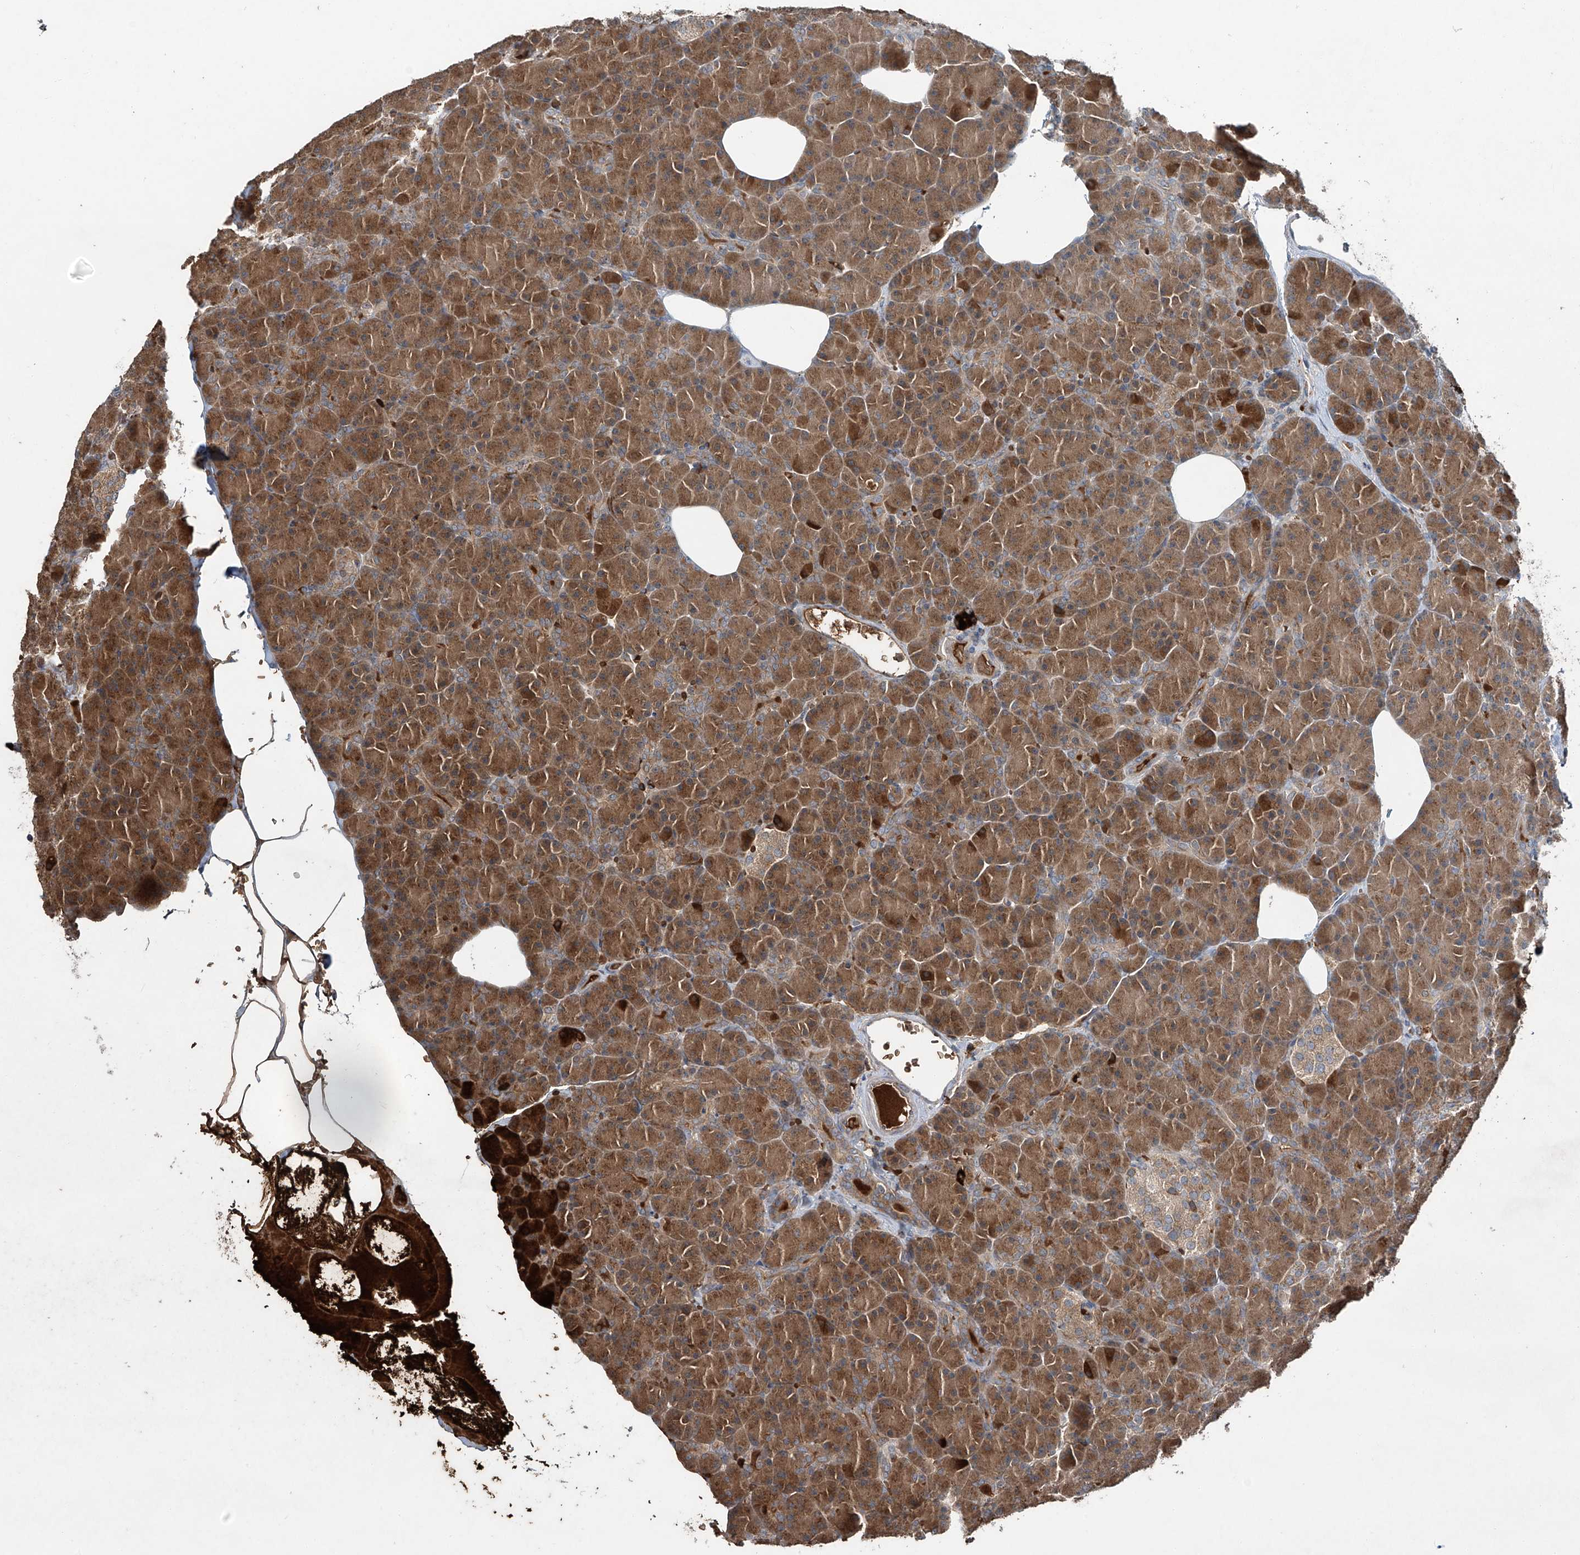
{"staining": {"intensity": "moderate", "quantity": ">75%", "location": "cytoplasmic/membranous"}, "tissue": "pancreas", "cell_type": "Exocrine glandular cells", "image_type": "normal", "snomed": [{"axis": "morphology", "description": "Normal tissue, NOS"}, {"axis": "topography", "description": "Pancreas"}], "caption": "Protein staining of benign pancreas exhibits moderate cytoplasmic/membranous positivity in approximately >75% of exocrine glandular cells. (brown staining indicates protein expression, while blue staining denotes nuclei).", "gene": "ZDHHC9", "patient": {"sex": "female", "age": 43}}